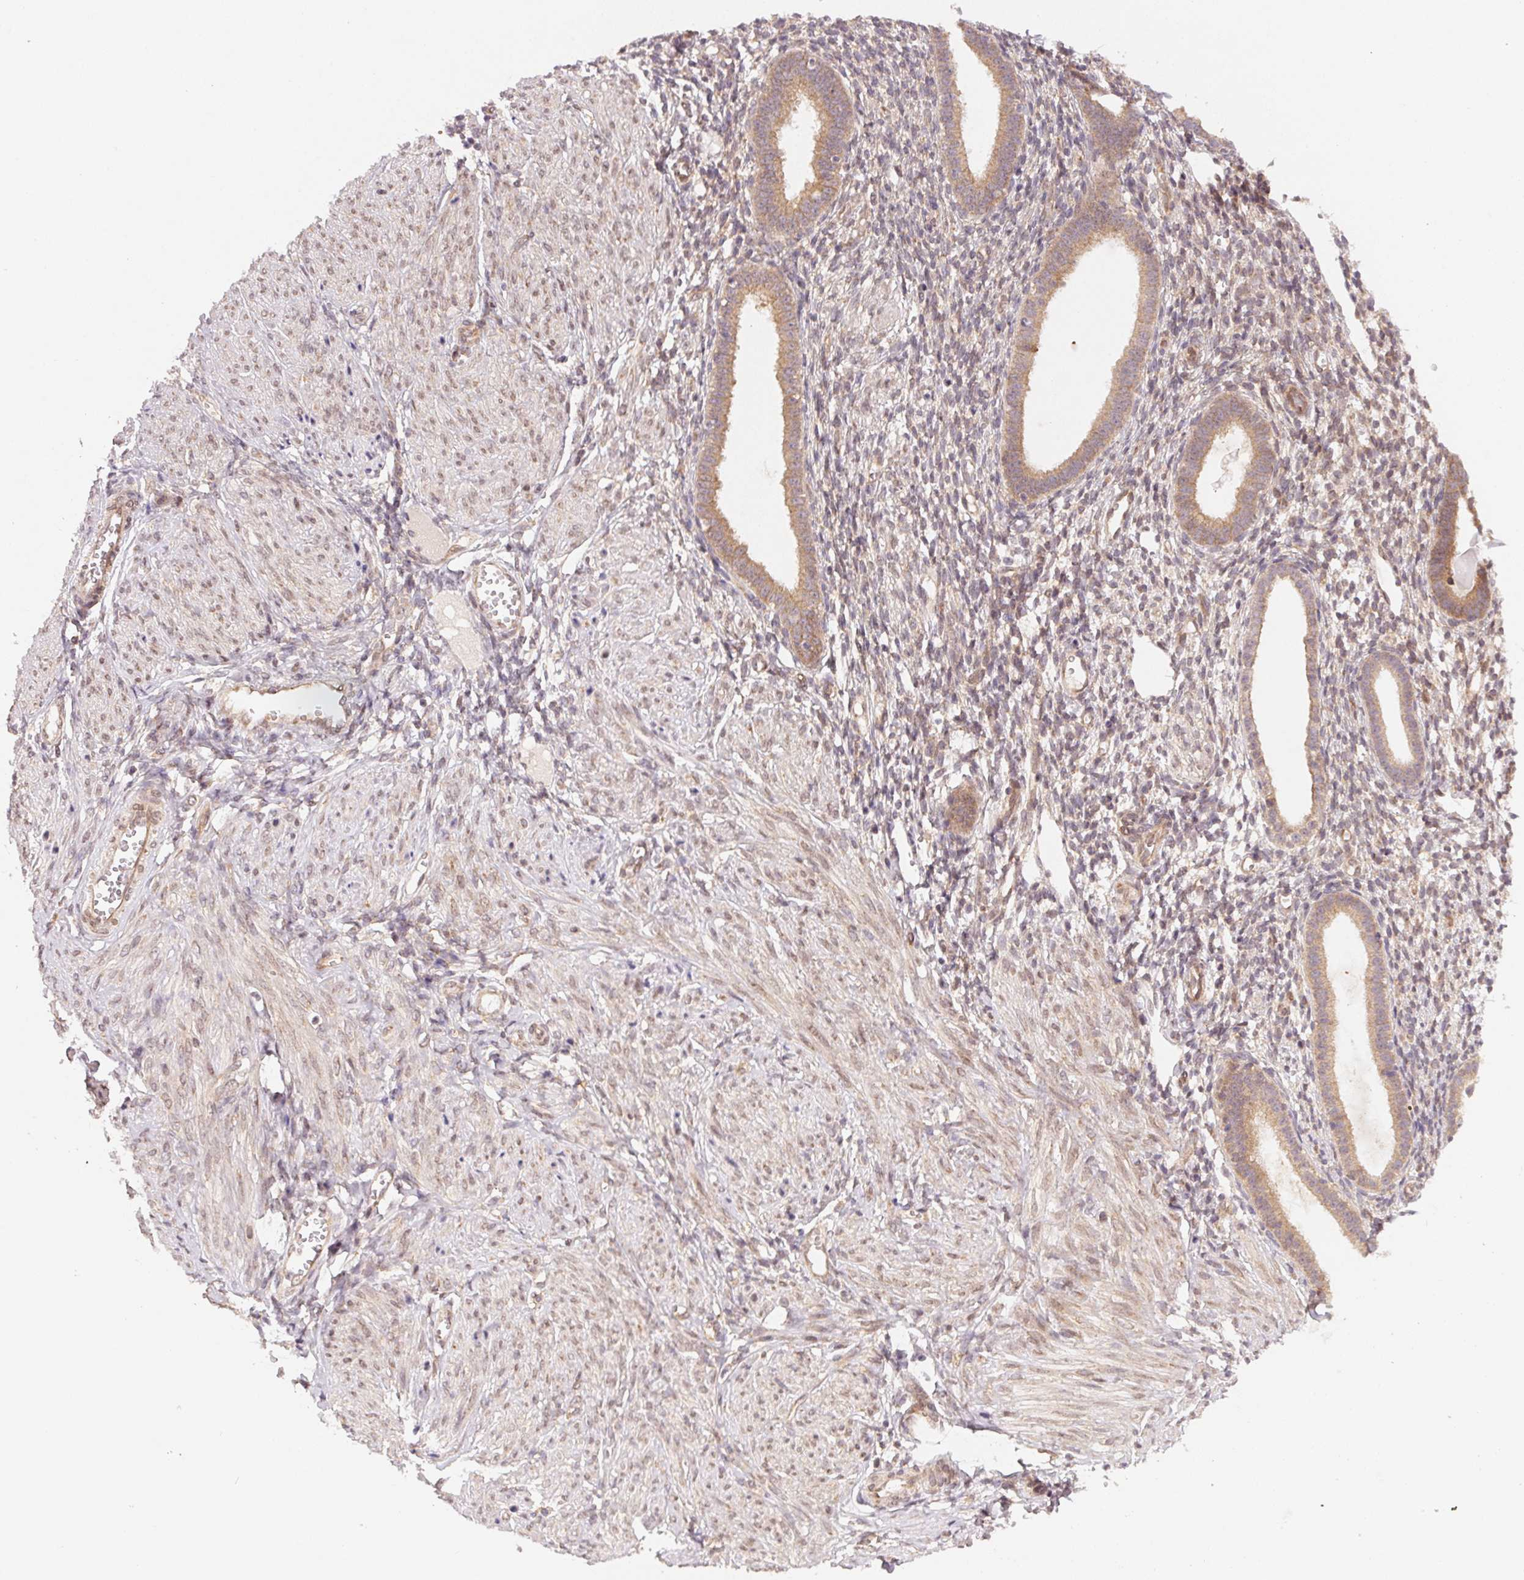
{"staining": {"intensity": "negative", "quantity": "none", "location": "none"}, "tissue": "endometrium", "cell_type": "Cells in endometrial stroma", "image_type": "normal", "snomed": [{"axis": "morphology", "description": "Normal tissue, NOS"}, {"axis": "topography", "description": "Endometrium"}], "caption": "There is no significant expression in cells in endometrial stroma of endometrium. (IHC, brightfield microscopy, high magnification).", "gene": "EI24", "patient": {"sex": "female", "age": 36}}